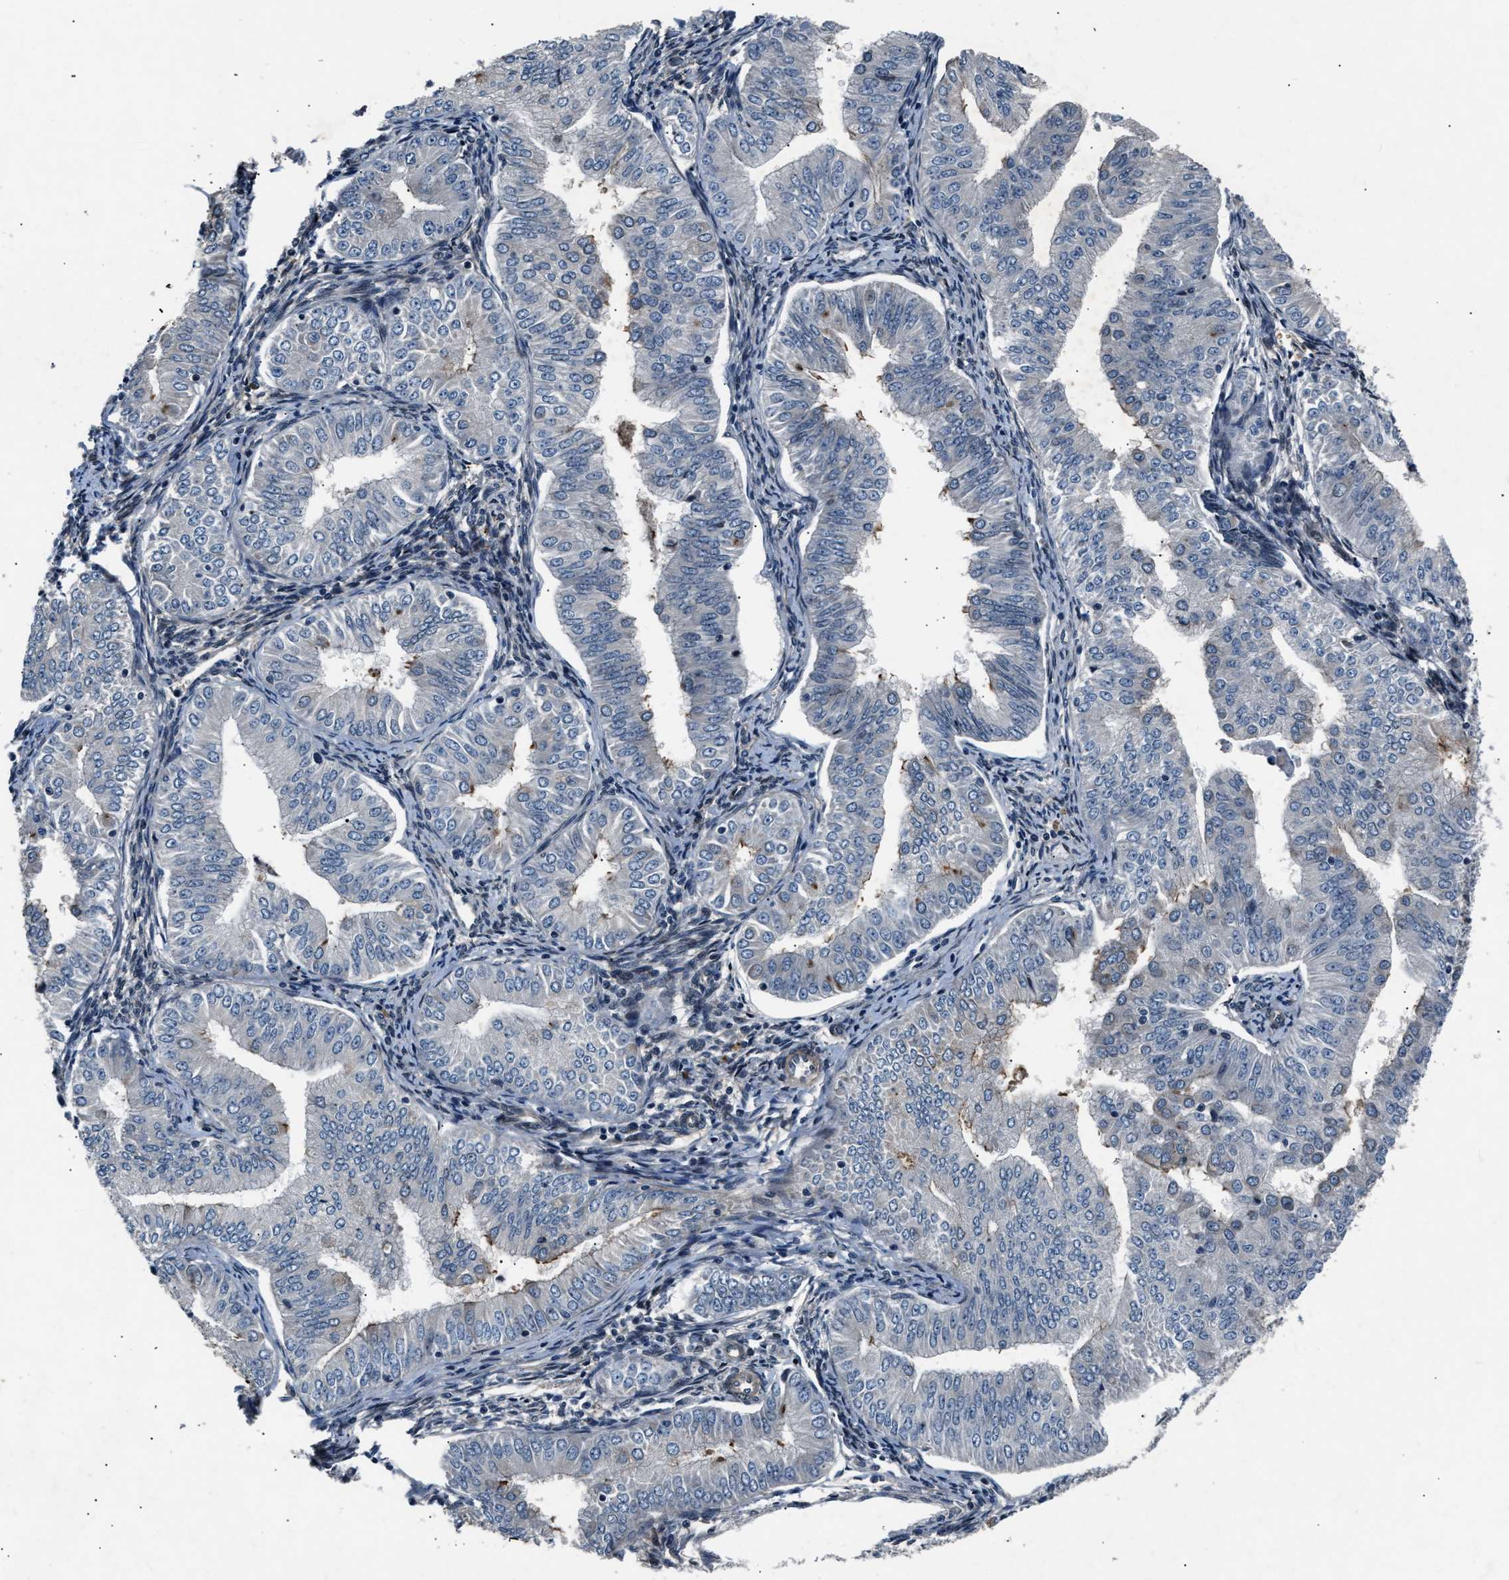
{"staining": {"intensity": "weak", "quantity": "<25%", "location": "cytoplasmic/membranous"}, "tissue": "endometrial cancer", "cell_type": "Tumor cells", "image_type": "cancer", "snomed": [{"axis": "morphology", "description": "Normal tissue, NOS"}, {"axis": "morphology", "description": "Adenocarcinoma, NOS"}, {"axis": "topography", "description": "Endometrium"}], "caption": "Tumor cells show no significant staining in endometrial cancer.", "gene": "DYNC2I1", "patient": {"sex": "female", "age": 53}}